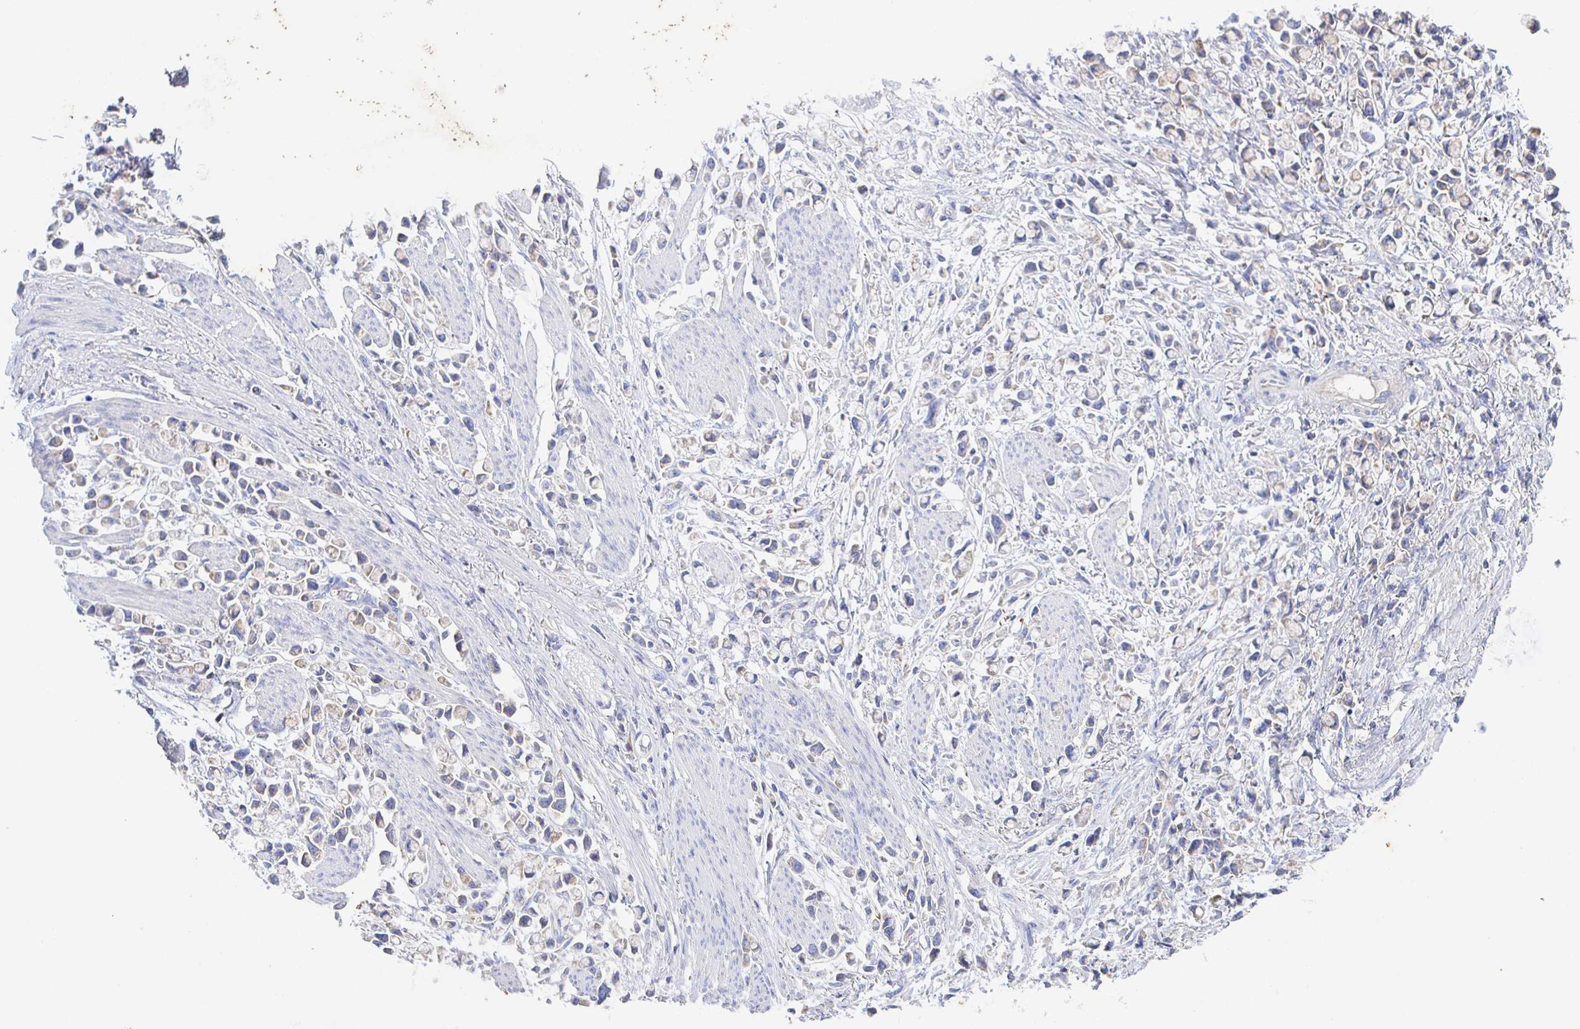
{"staining": {"intensity": "weak", "quantity": "<25%", "location": "cytoplasmic/membranous"}, "tissue": "stomach cancer", "cell_type": "Tumor cells", "image_type": "cancer", "snomed": [{"axis": "morphology", "description": "Adenocarcinoma, NOS"}, {"axis": "topography", "description": "Stomach"}], "caption": "Human stomach cancer stained for a protein using IHC reveals no expression in tumor cells.", "gene": "SYNGR4", "patient": {"sex": "female", "age": 81}}